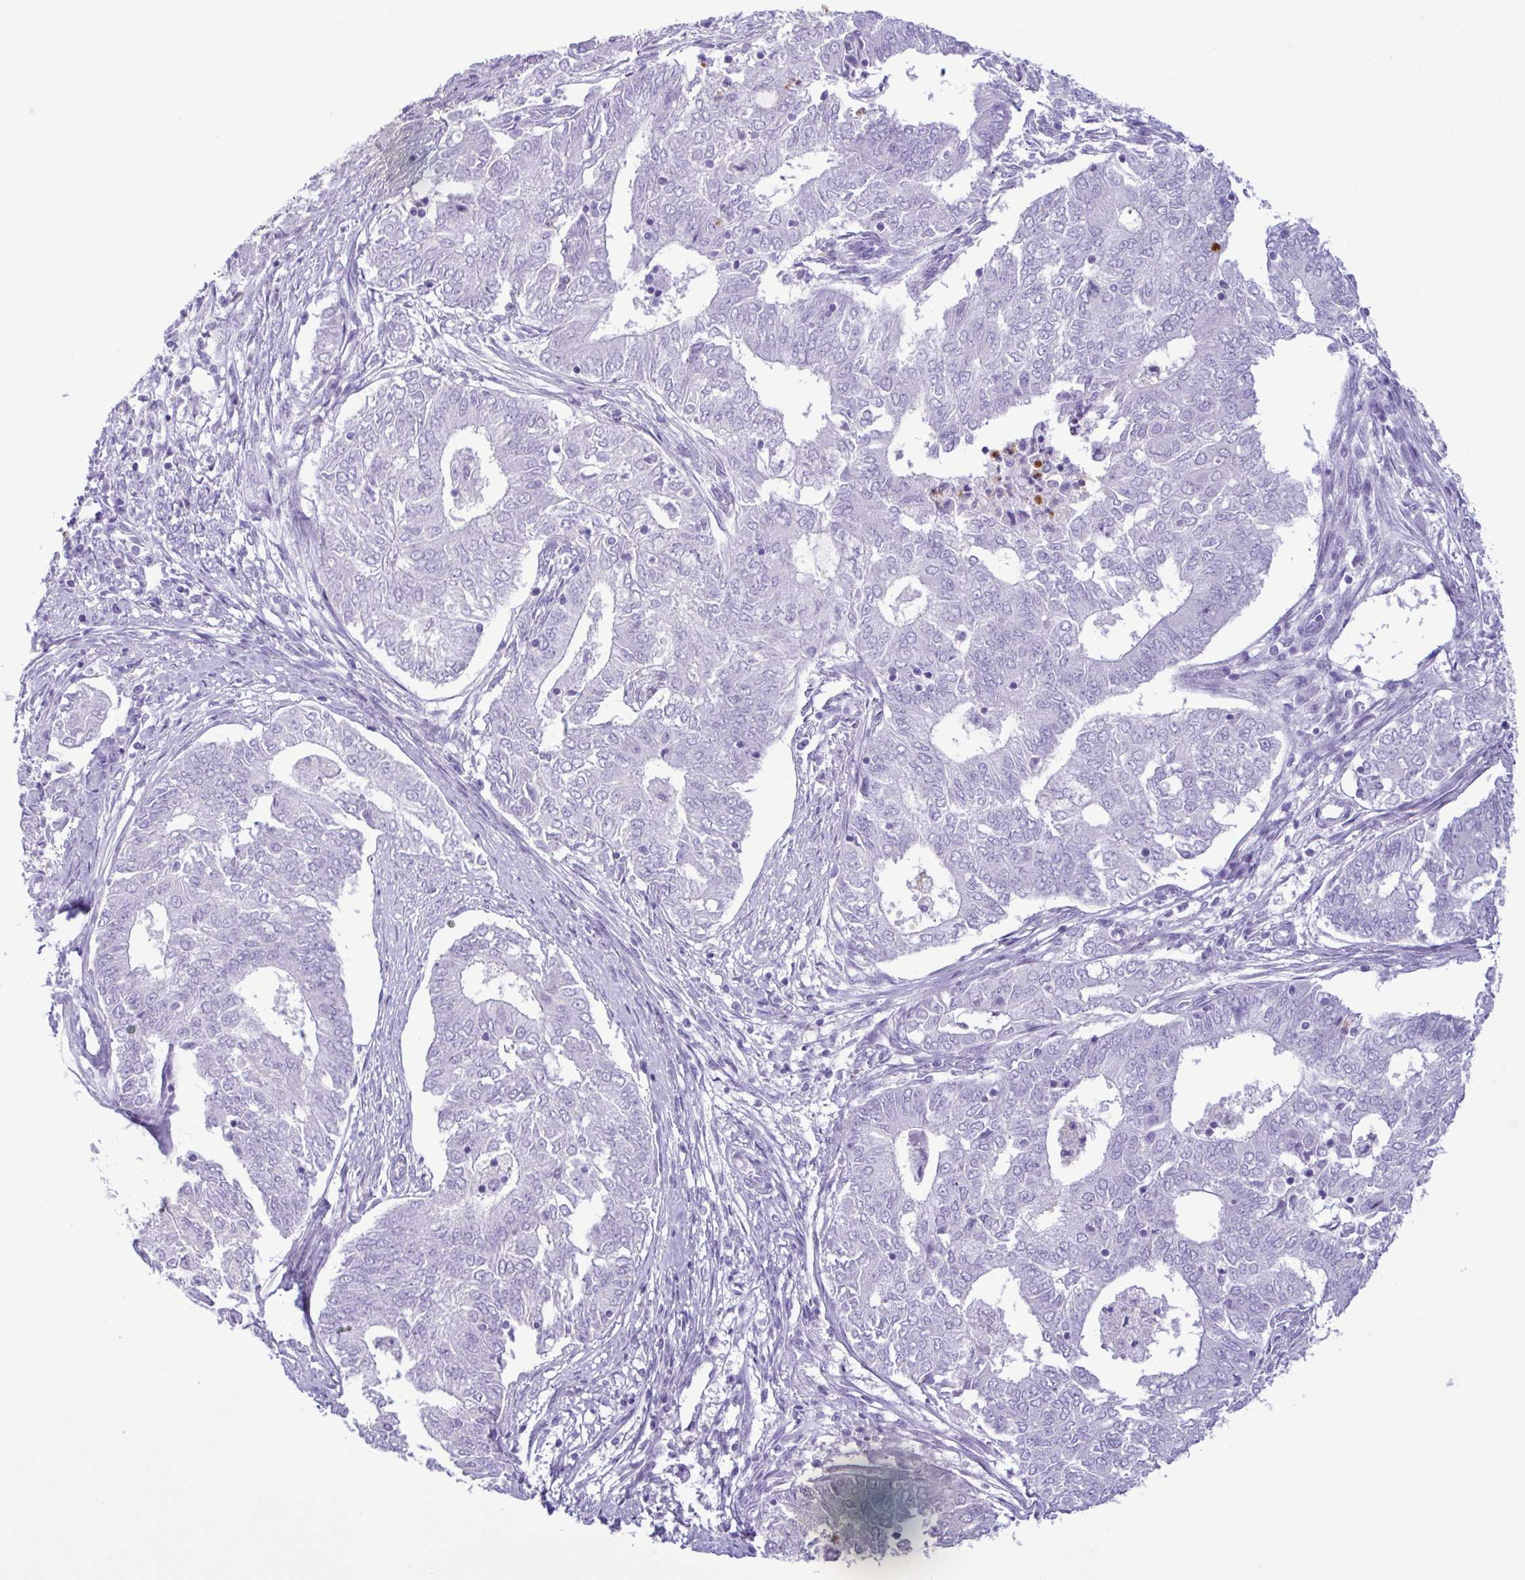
{"staining": {"intensity": "negative", "quantity": "none", "location": "none"}, "tissue": "endometrial cancer", "cell_type": "Tumor cells", "image_type": "cancer", "snomed": [{"axis": "morphology", "description": "Adenocarcinoma, NOS"}, {"axis": "topography", "description": "Endometrium"}], "caption": "Human endometrial cancer (adenocarcinoma) stained for a protein using immunohistochemistry exhibits no expression in tumor cells.", "gene": "LTF", "patient": {"sex": "female", "age": 62}}